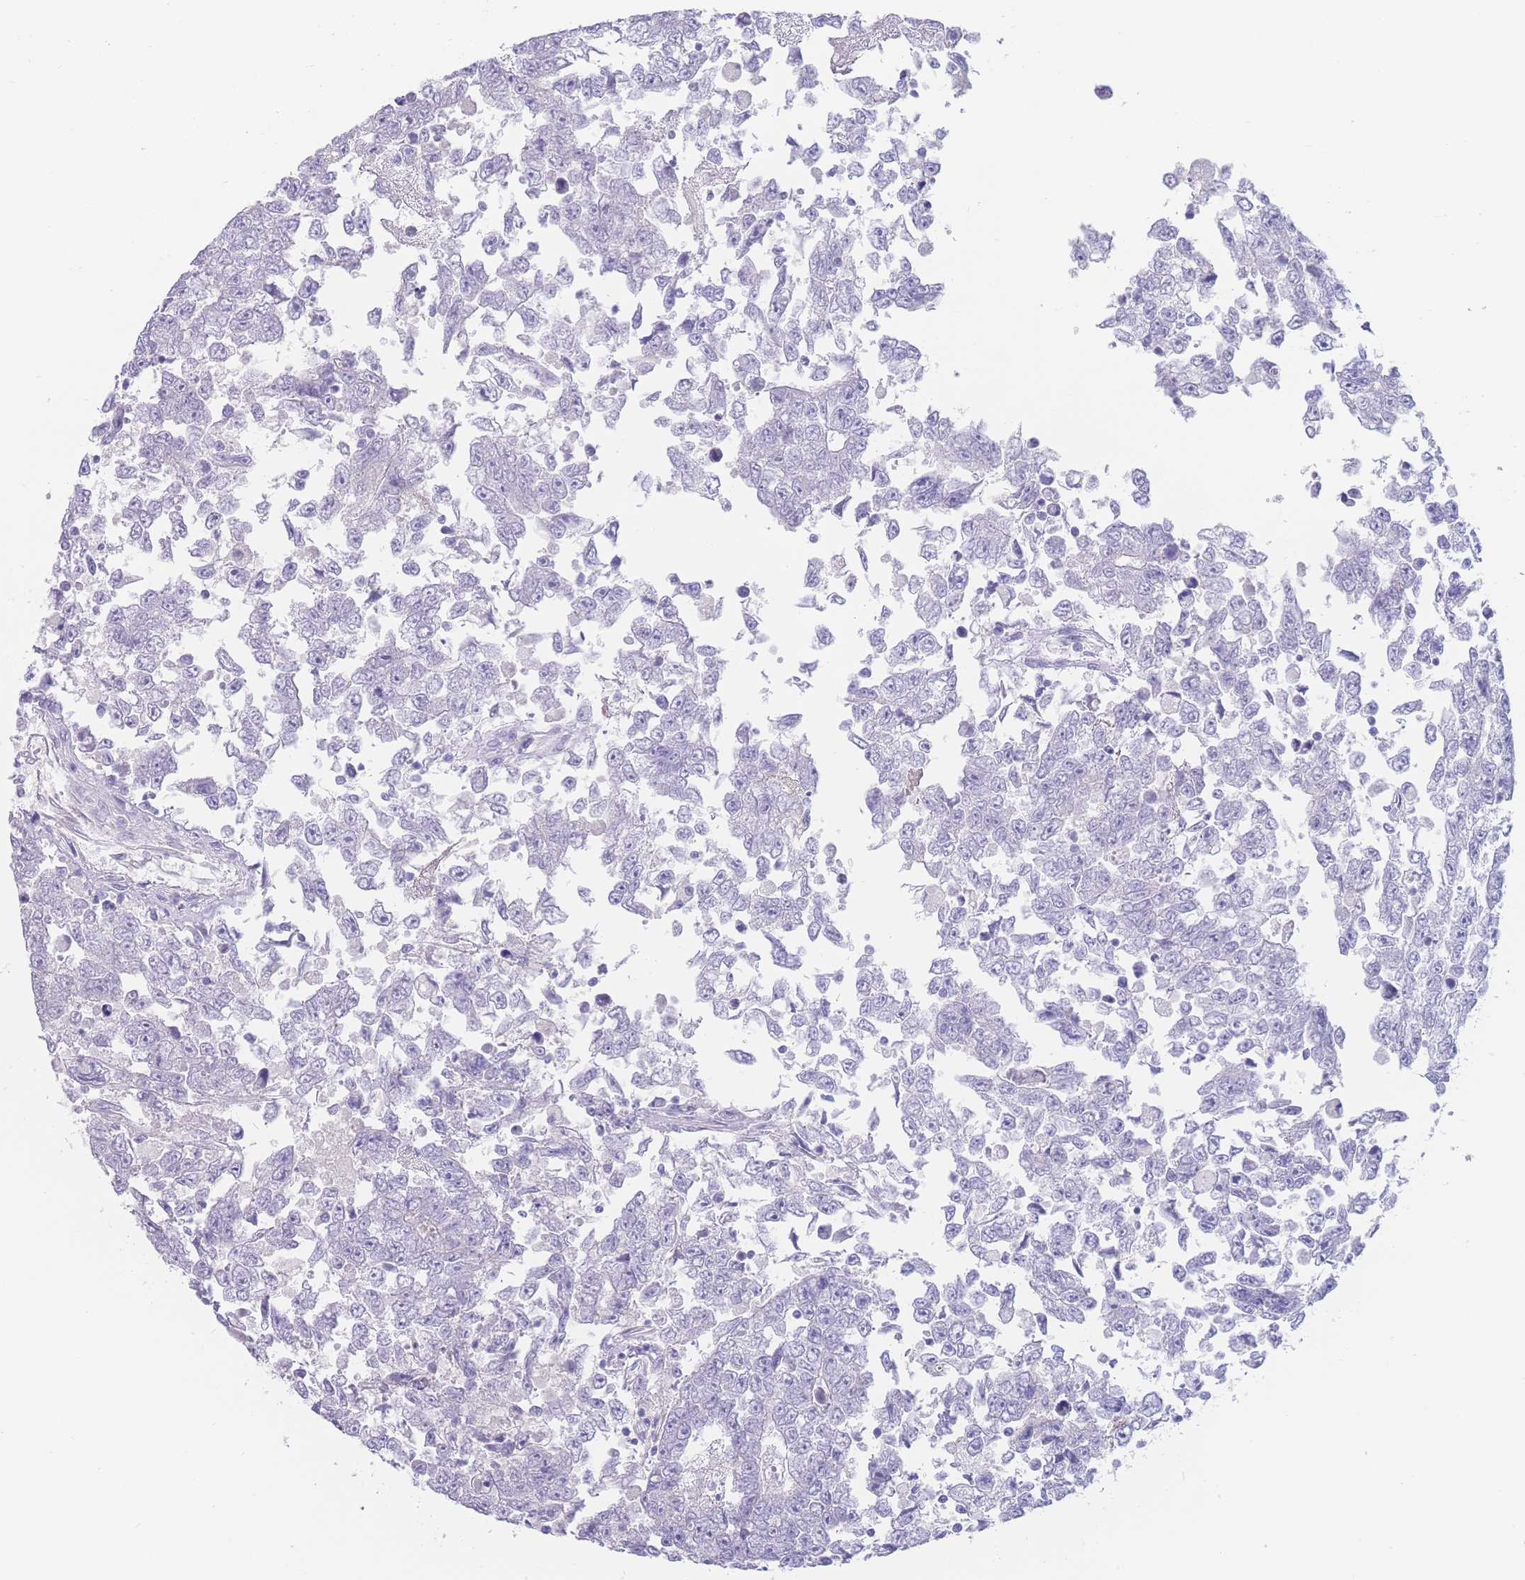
{"staining": {"intensity": "negative", "quantity": "none", "location": "none"}, "tissue": "testis cancer", "cell_type": "Tumor cells", "image_type": "cancer", "snomed": [{"axis": "morphology", "description": "Carcinoma, Embryonal, NOS"}, {"axis": "topography", "description": "Testis"}], "caption": "The histopathology image shows no significant expression in tumor cells of testis cancer. The staining was performed using DAB (3,3'-diaminobenzidine) to visualize the protein expression in brown, while the nuclei were stained in blue with hematoxylin (Magnification: 20x).", "gene": "PSMB5", "patient": {"sex": "male", "age": 25}}